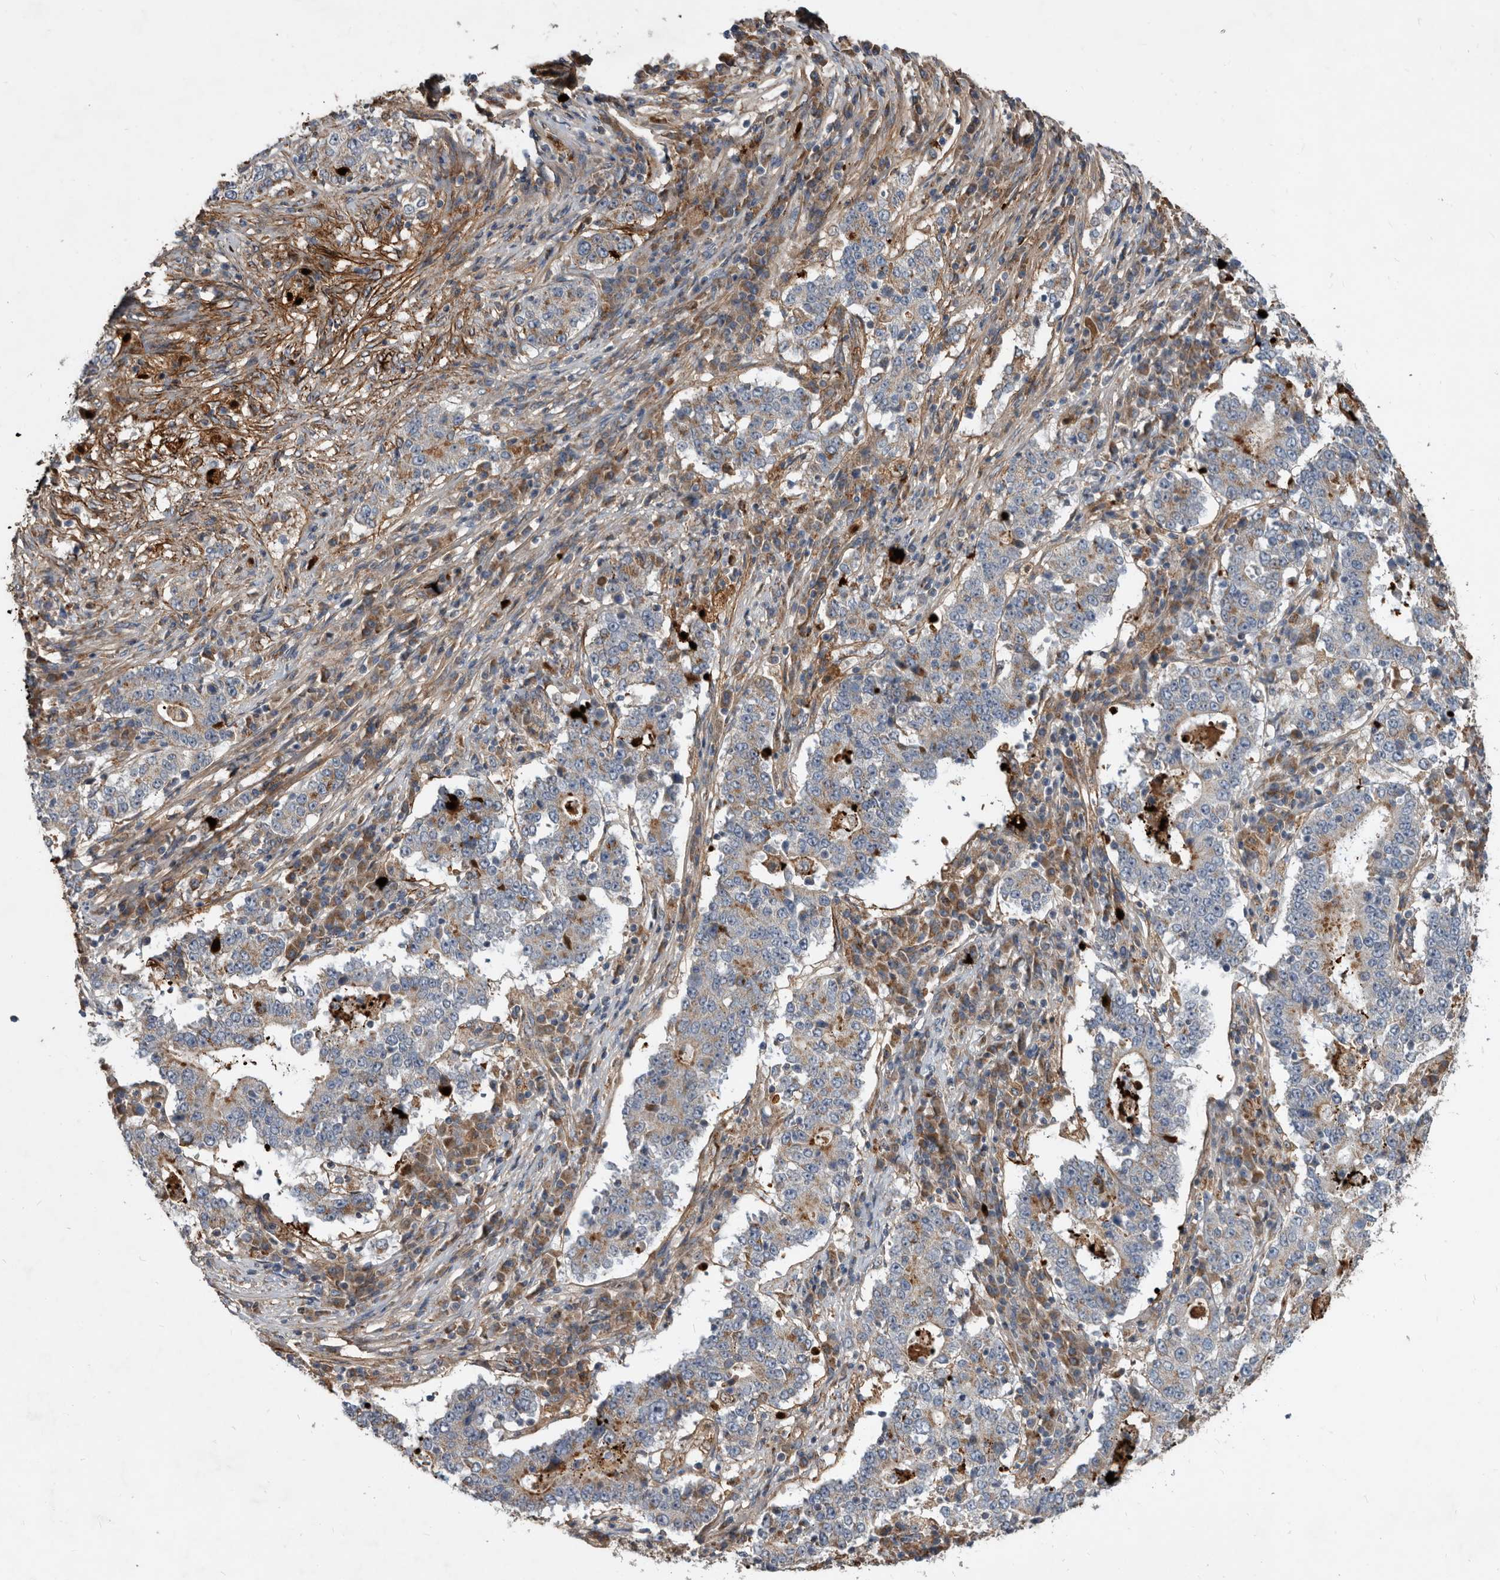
{"staining": {"intensity": "moderate", "quantity": "<25%", "location": "cytoplasmic/membranous"}, "tissue": "stomach cancer", "cell_type": "Tumor cells", "image_type": "cancer", "snomed": [{"axis": "morphology", "description": "Adenocarcinoma, NOS"}, {"axis": "topography", "description": "Stomach"}], "caption": "Tumor cells reveal low levels of moderate cytoplasmic/membranous staining in about <25% of cells in stomach cancer (adenocarcinoma).", "gene": "PI15", "patient": {"sex": "male", "age": 59}}